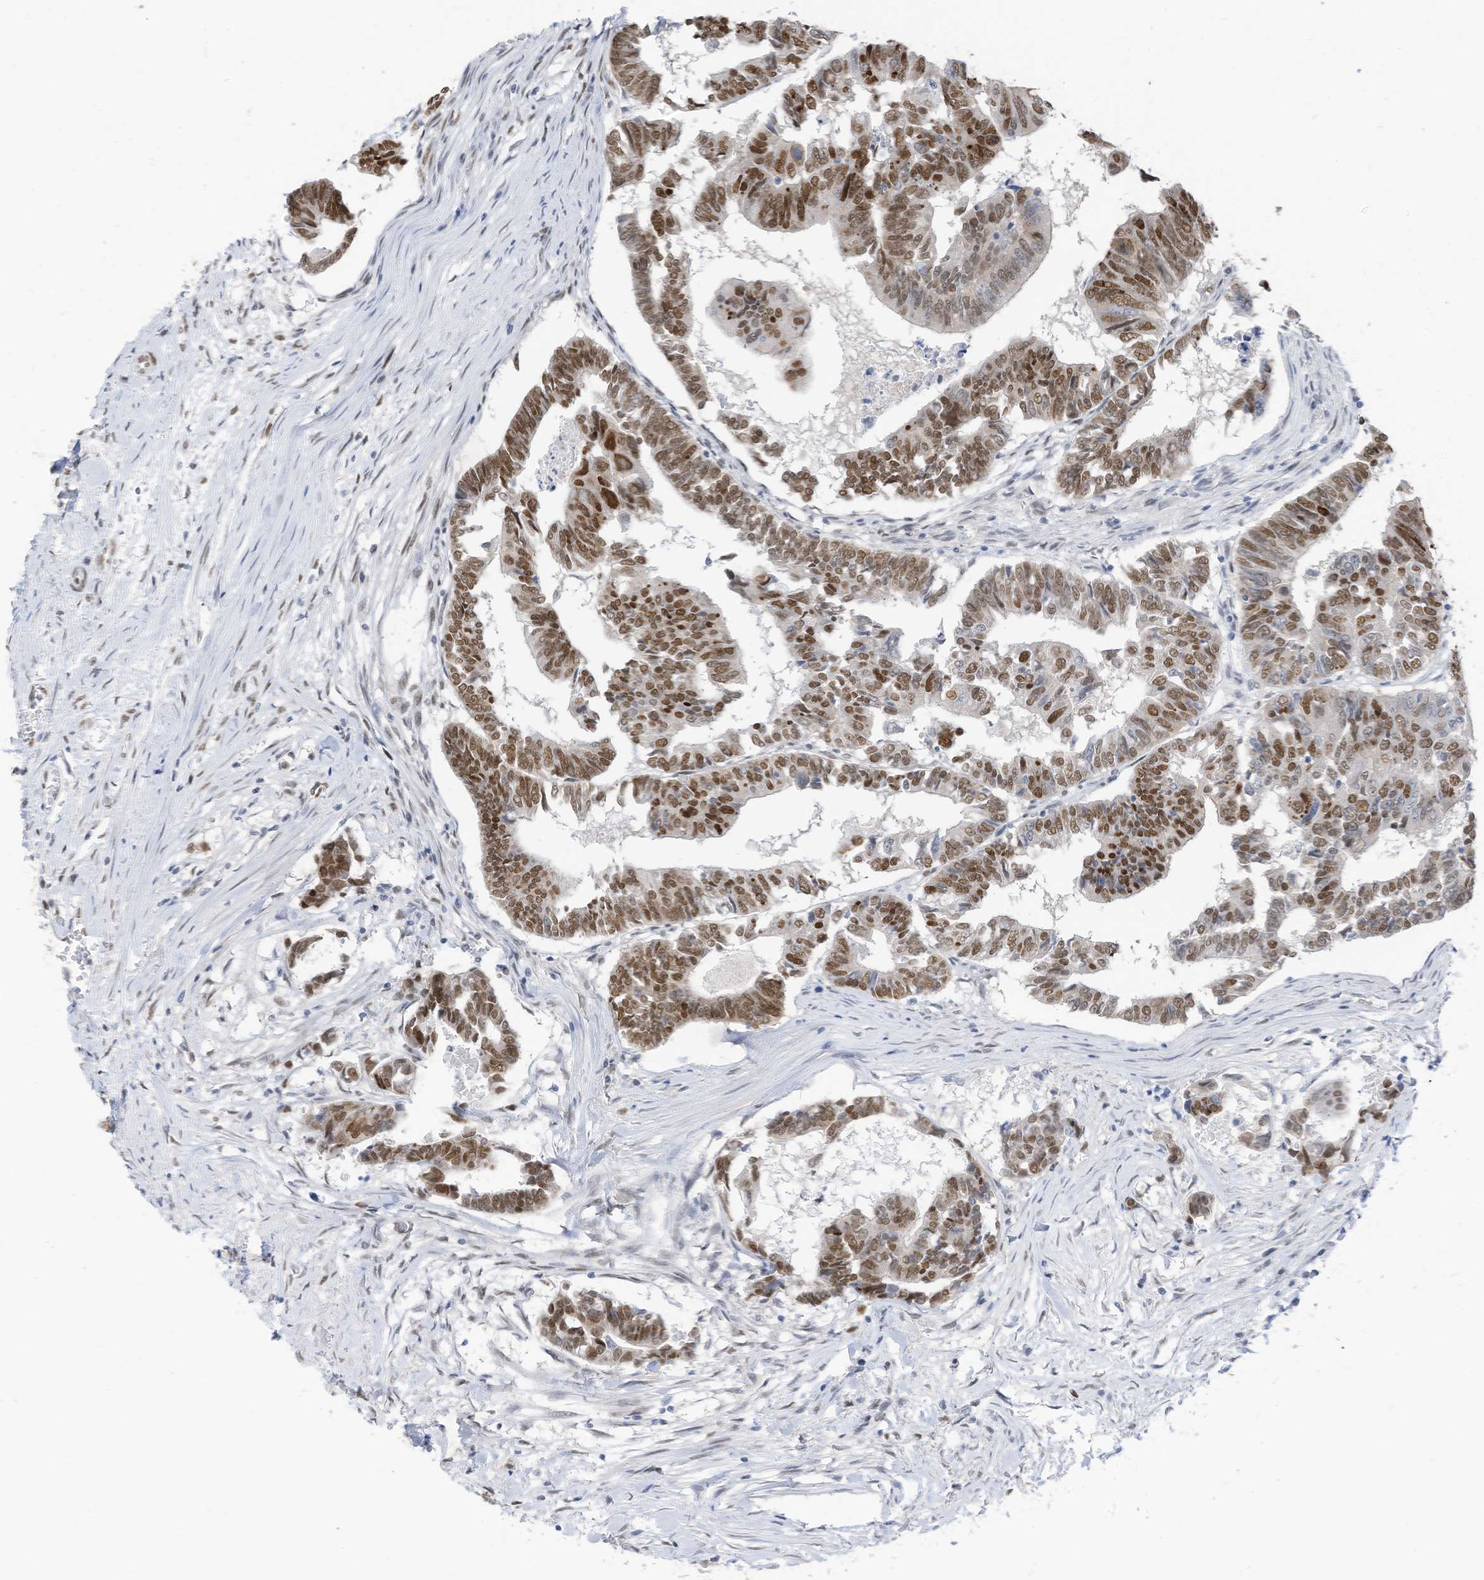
{"staining": {"intensity": "moderate", "quantity": ">75%", "location": "nuclear"}, "tissue": "colorectal cancer", "cell_type": "Tumor cells", "image_type": "cancer", "snomed": [{"axis": "morphology", "description": "Adenocarcinoma, NOS"}, {"axis": "topography", "description": "Rectum"}], "caption": "Tumor cells display medium levels of moderate nuclear positivity in about >75% of cells in colorectal cancer. Using DAB (3,3'-diaminobenzidine) (brown) and hematoxylin (blue) stains, captured at high magnification using brightfield microscopy.", "gene": "KHSRP", "patient": {"sex": "female", "age": 65}}